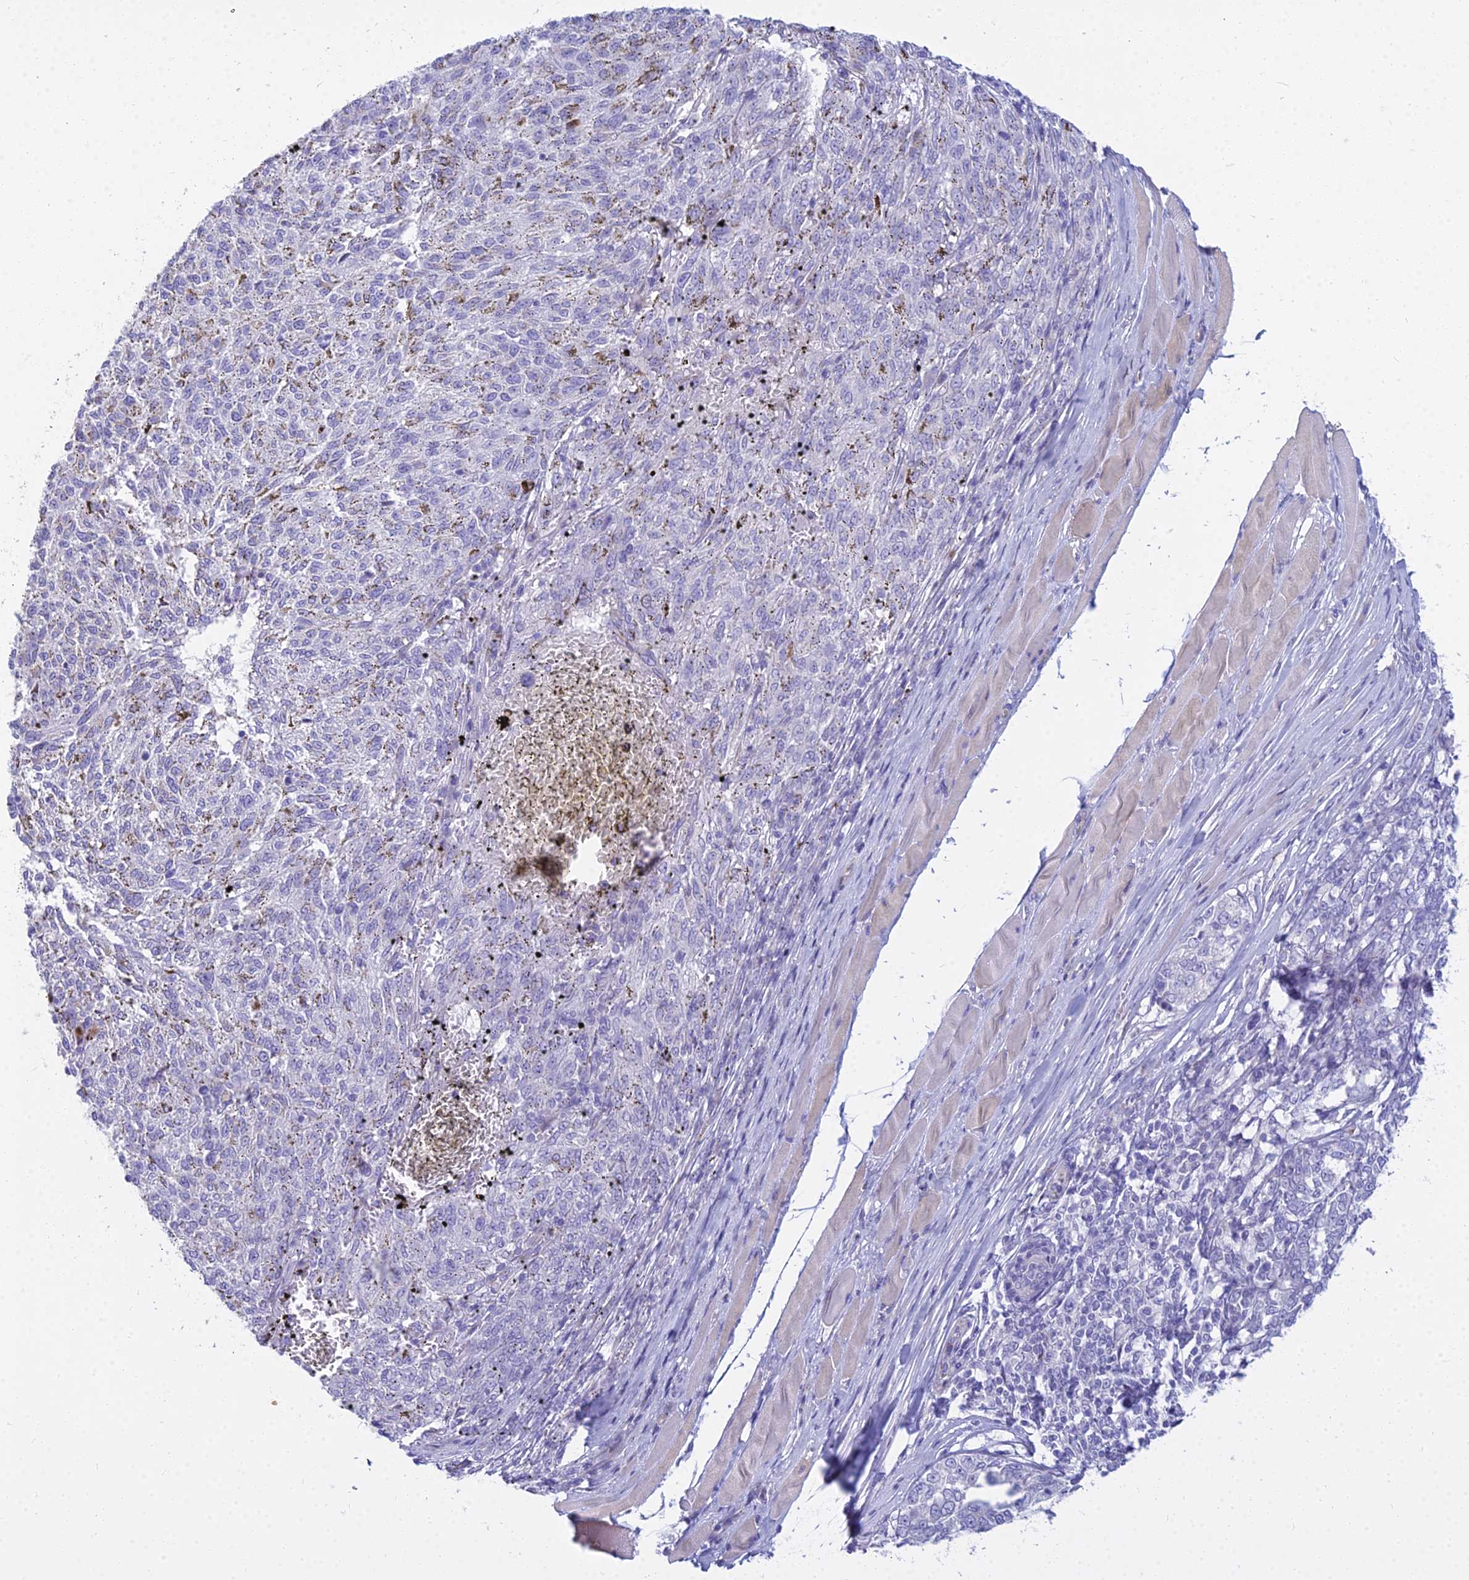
{"staining": {"intensity": "negative", "quantity": "none", "location": "none"}, "tissue": "melanoma", "cell_type": "Tumor cells", "image_type": "cancer", "snomed": [{"axis": "morphology", "description": "Malignant melanoma, NOS"}, {"axis": "topography", "description": "Skin"}], "caption": "Tumor cells are negative for brown protein staining in malignant melanoma. Nuclei are stained in blue.", "gene": "SMIM24", "patient": {"sex": "female", "age": 72}}